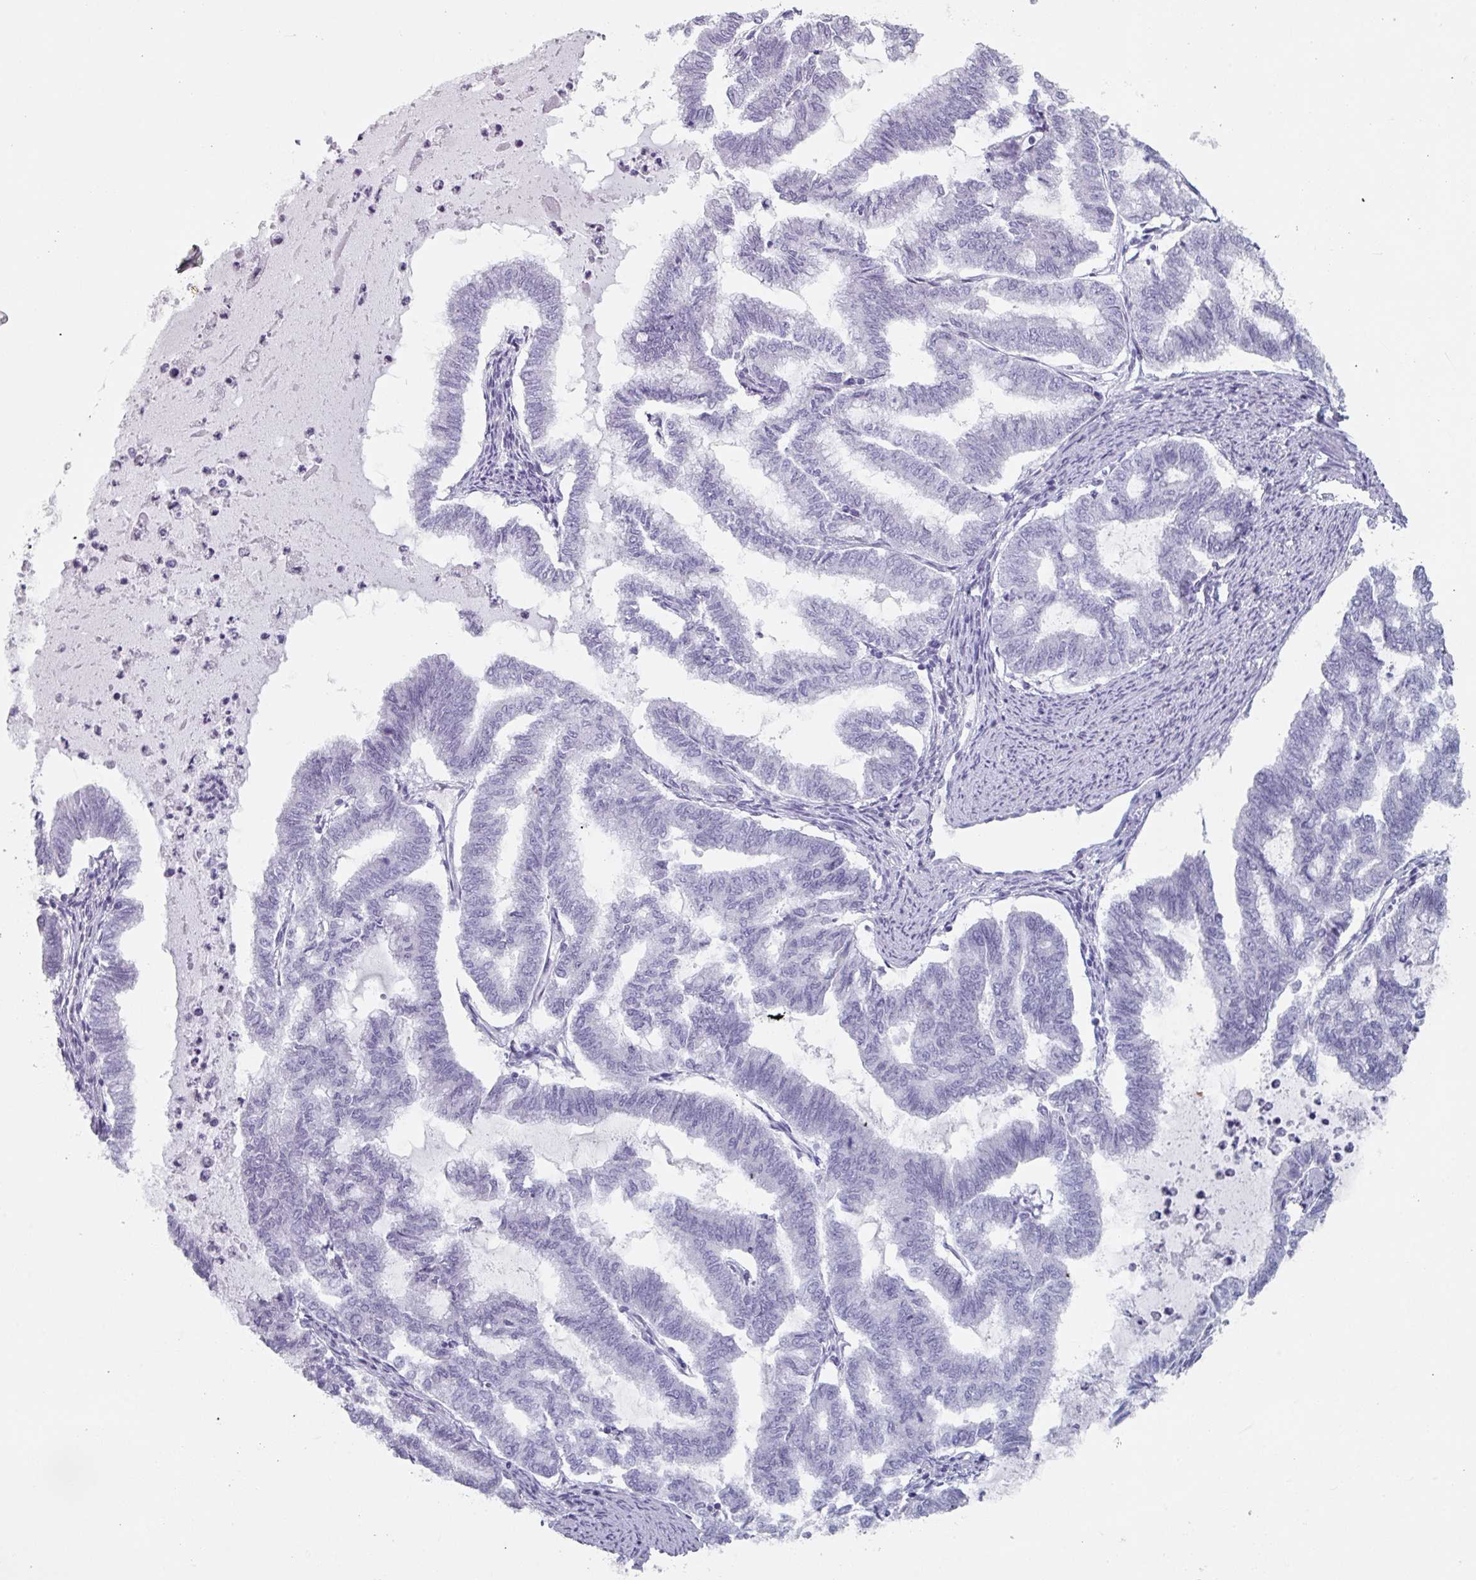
{"staining": {"intensity": "negative", "quantity": "none", "location": "none"}, "tissue": "endometrial cancer", "cell_type": "Tumor cells", "image_type": "cancer", "snomed": [{"axis": "morphology", "description": "Adenocarcinoma, NOS"}, {"axis": "topography", "description": "Endometrium"}], "caption": "A micrograph of endometrial adenocarcinoma stained for a protein shows no brown staining in tumor cells.", "gene": "SLC35G2", "patient": {"sex": "female", "age": 79}}